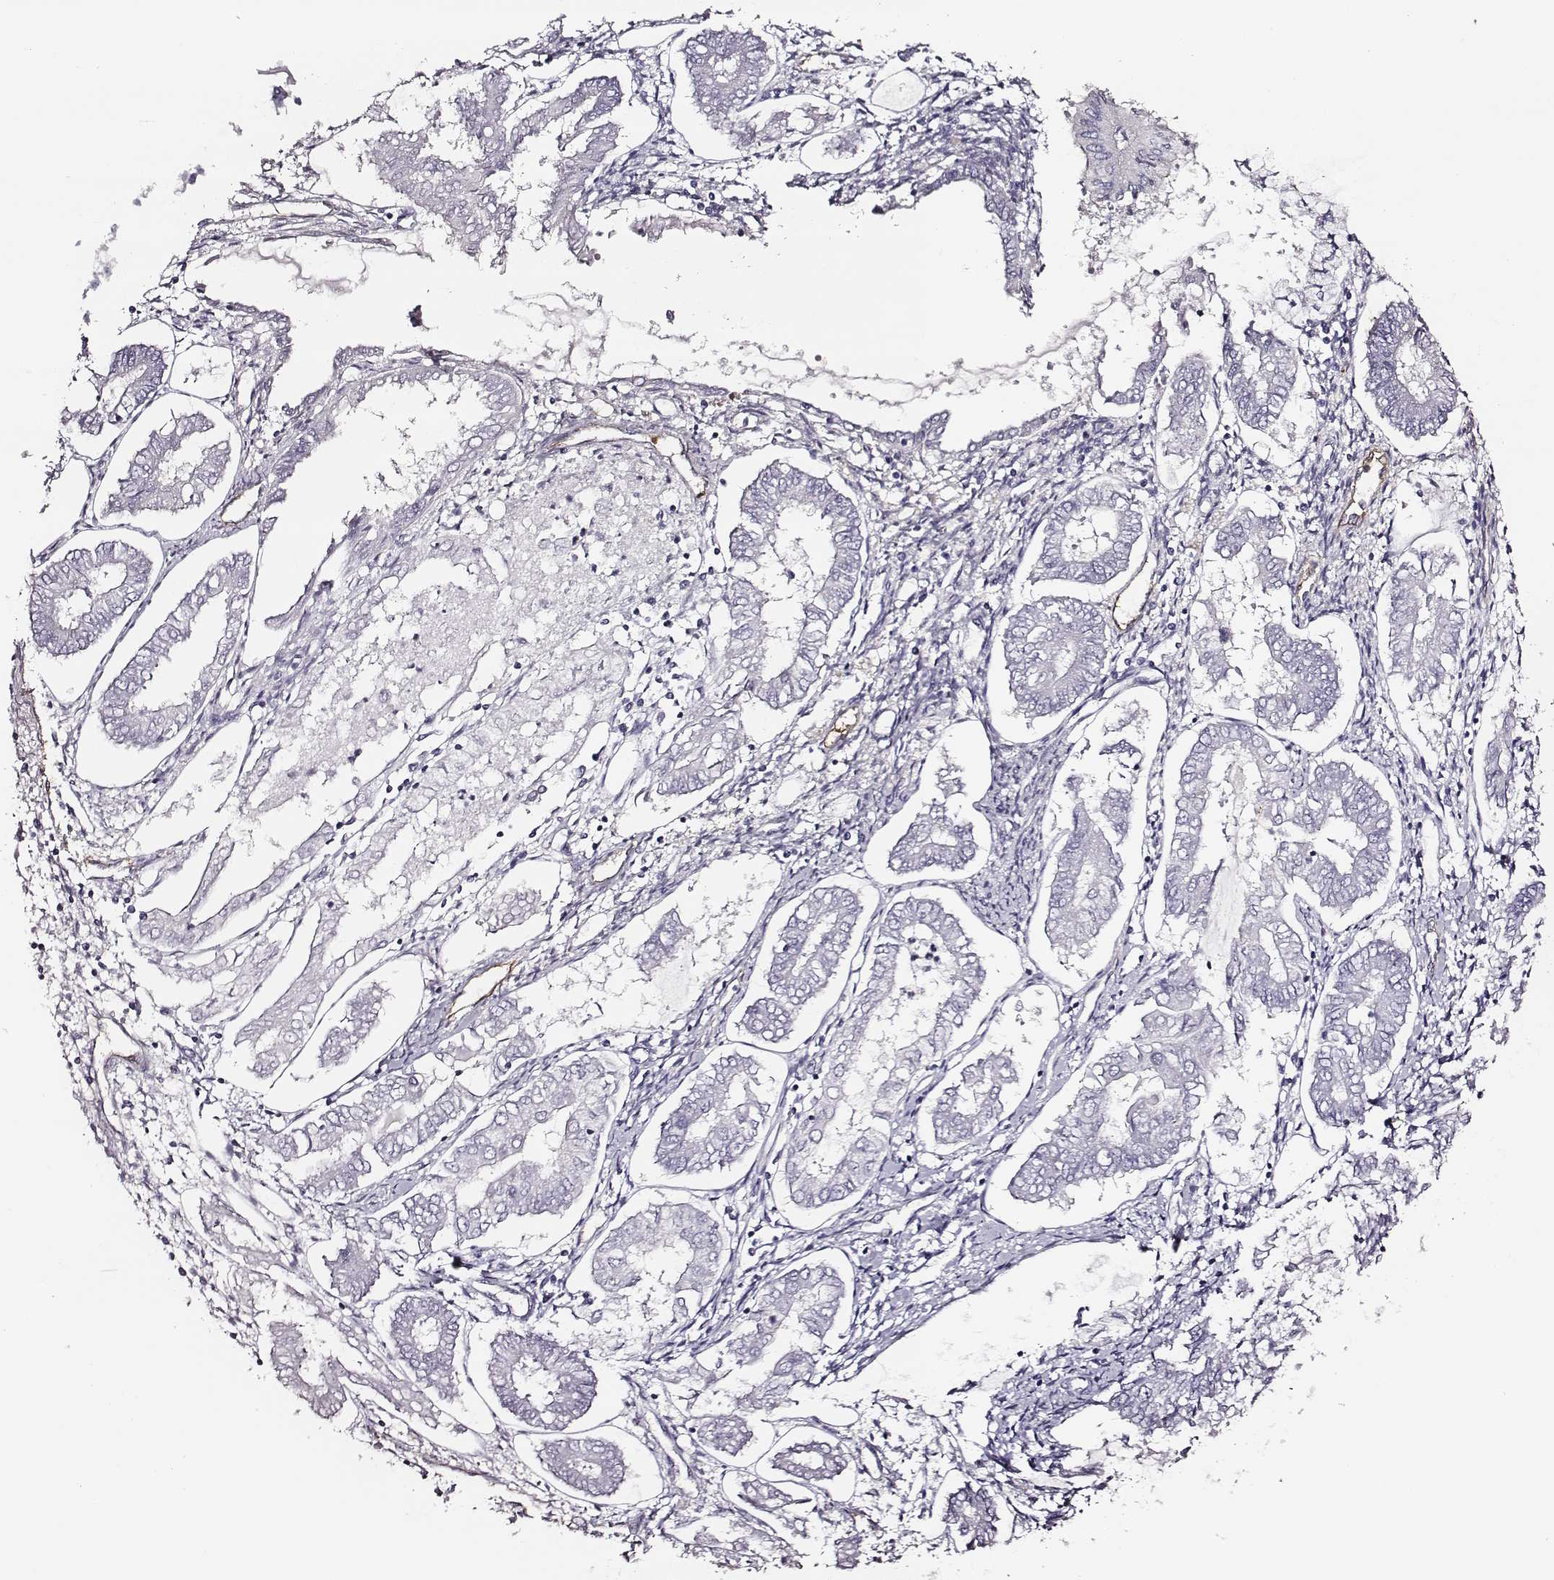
{"staining": {"intensity": "negative", "quantity": "none", "location": "none"}, "tissue": "endometrial cancer", "cell_type": "Tumor cells", "image_type": "cancer", "snomed": [{"axis": "morphology", "description": "Adenocarcinoma, NOS"}, {"axis": "topography", "description": "Endometrium"}], "caption": "This is an IHC photomicrograph of adenocarcinoma (endometrial). There is no positivity in tumor cells.", "gene": "DPEP1", "patient": {"sex": "female", "age": 68}}